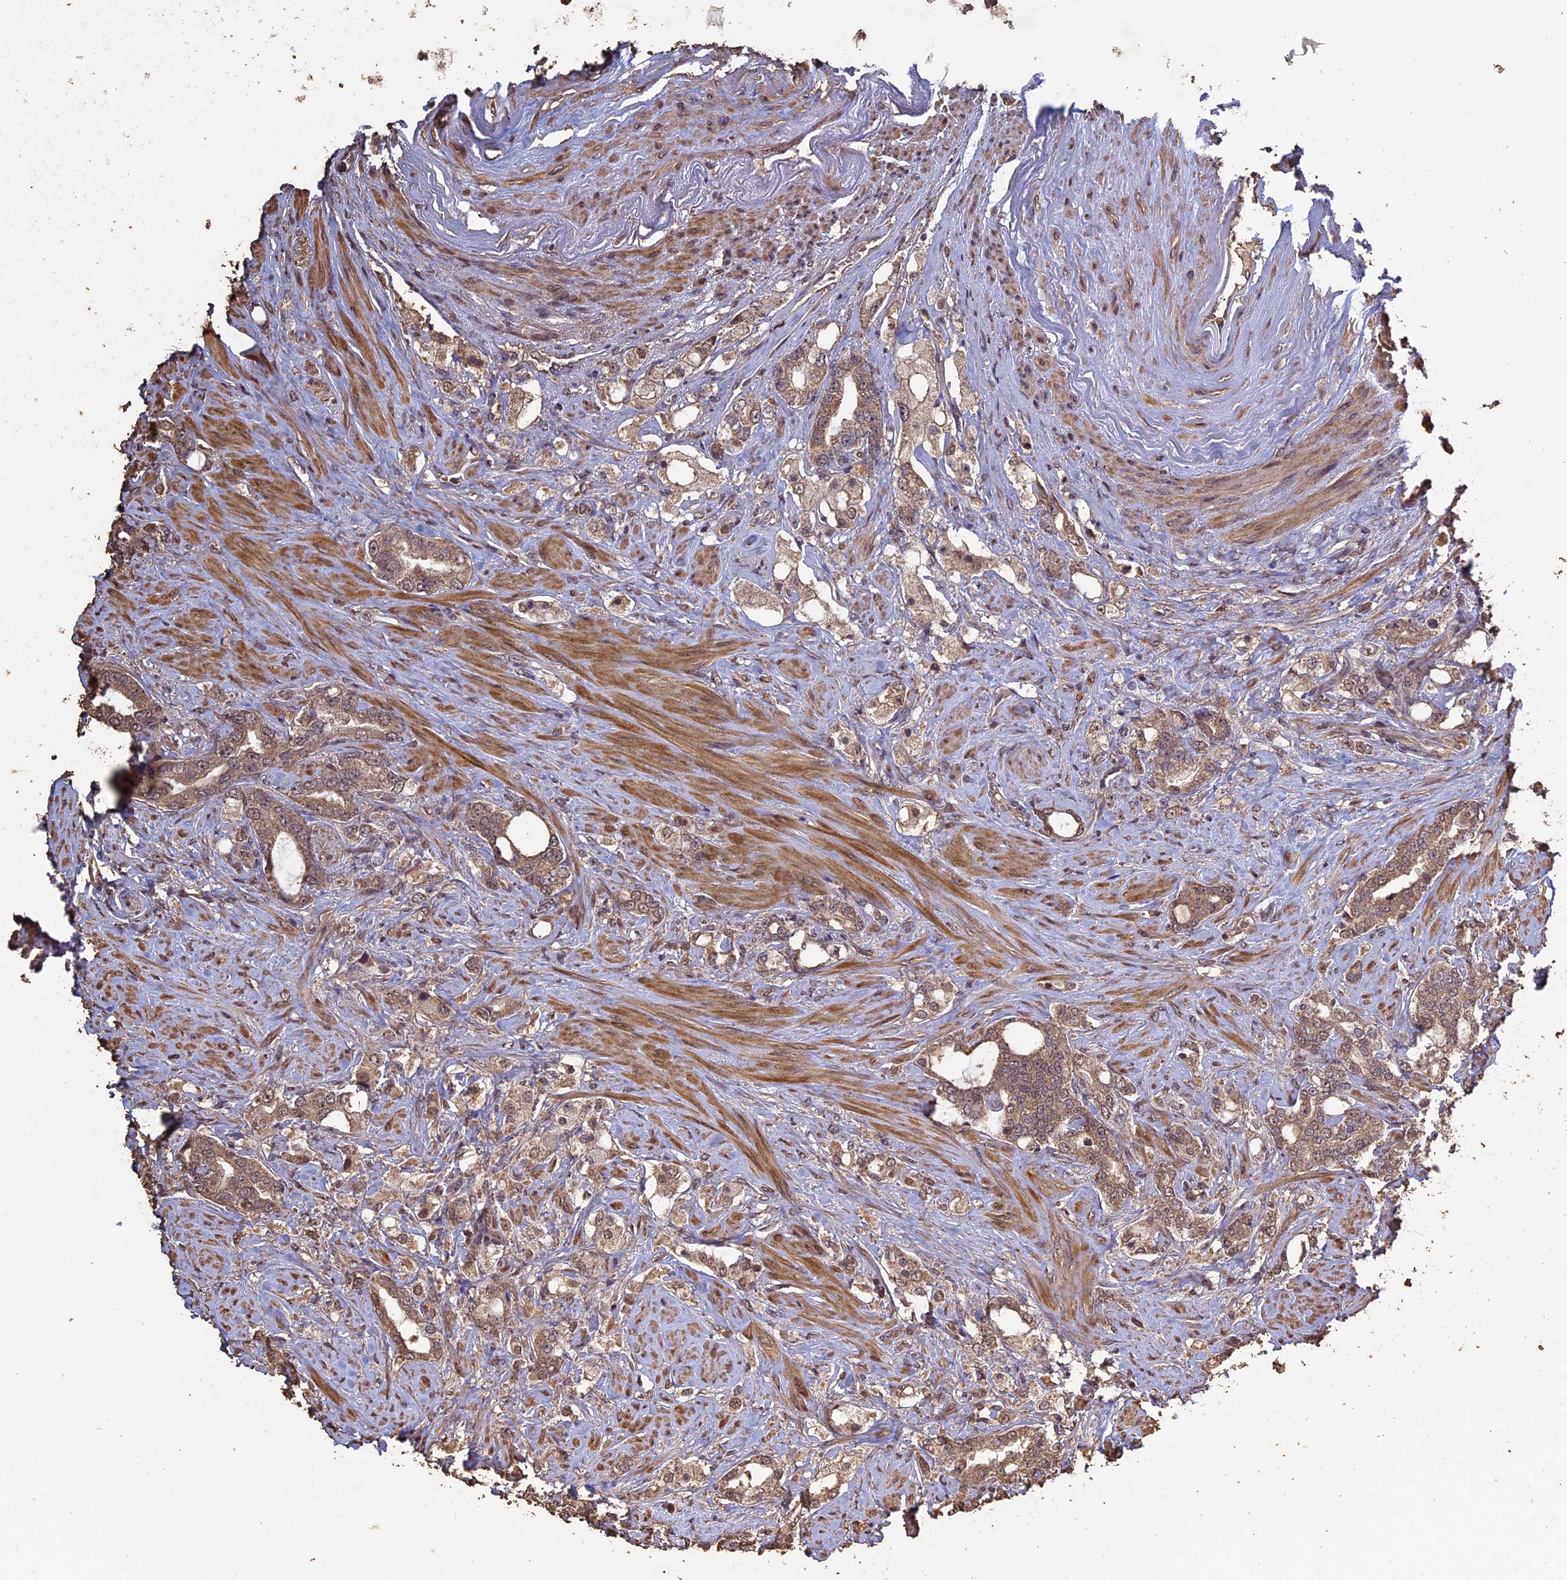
{"staining": {"intensity": "moderate", "quantity": ">75%", "location": "cytoplasmic/membranous"}, "tissue": "prostate cancer", "cell_type": "Tumor cells", "image_type": "cancer", "snomed": [{"axis": "morphology", "description": "Adenocarcinoma, High grade"}, {"axis": "topography", "description": "Prostate"}], "caption": "Immunohistochemical staining of high-grade adenocarcinoma (prostate) displays moderate cytoplasmic/membranous protein staining in approximately >75% of tumor cells. Immunohistochemistry (ihc) stains the protein in brown and the nuclei are stained blue.", "gene": "HUNK", "patient": {"sex": "male", "age": 64}}